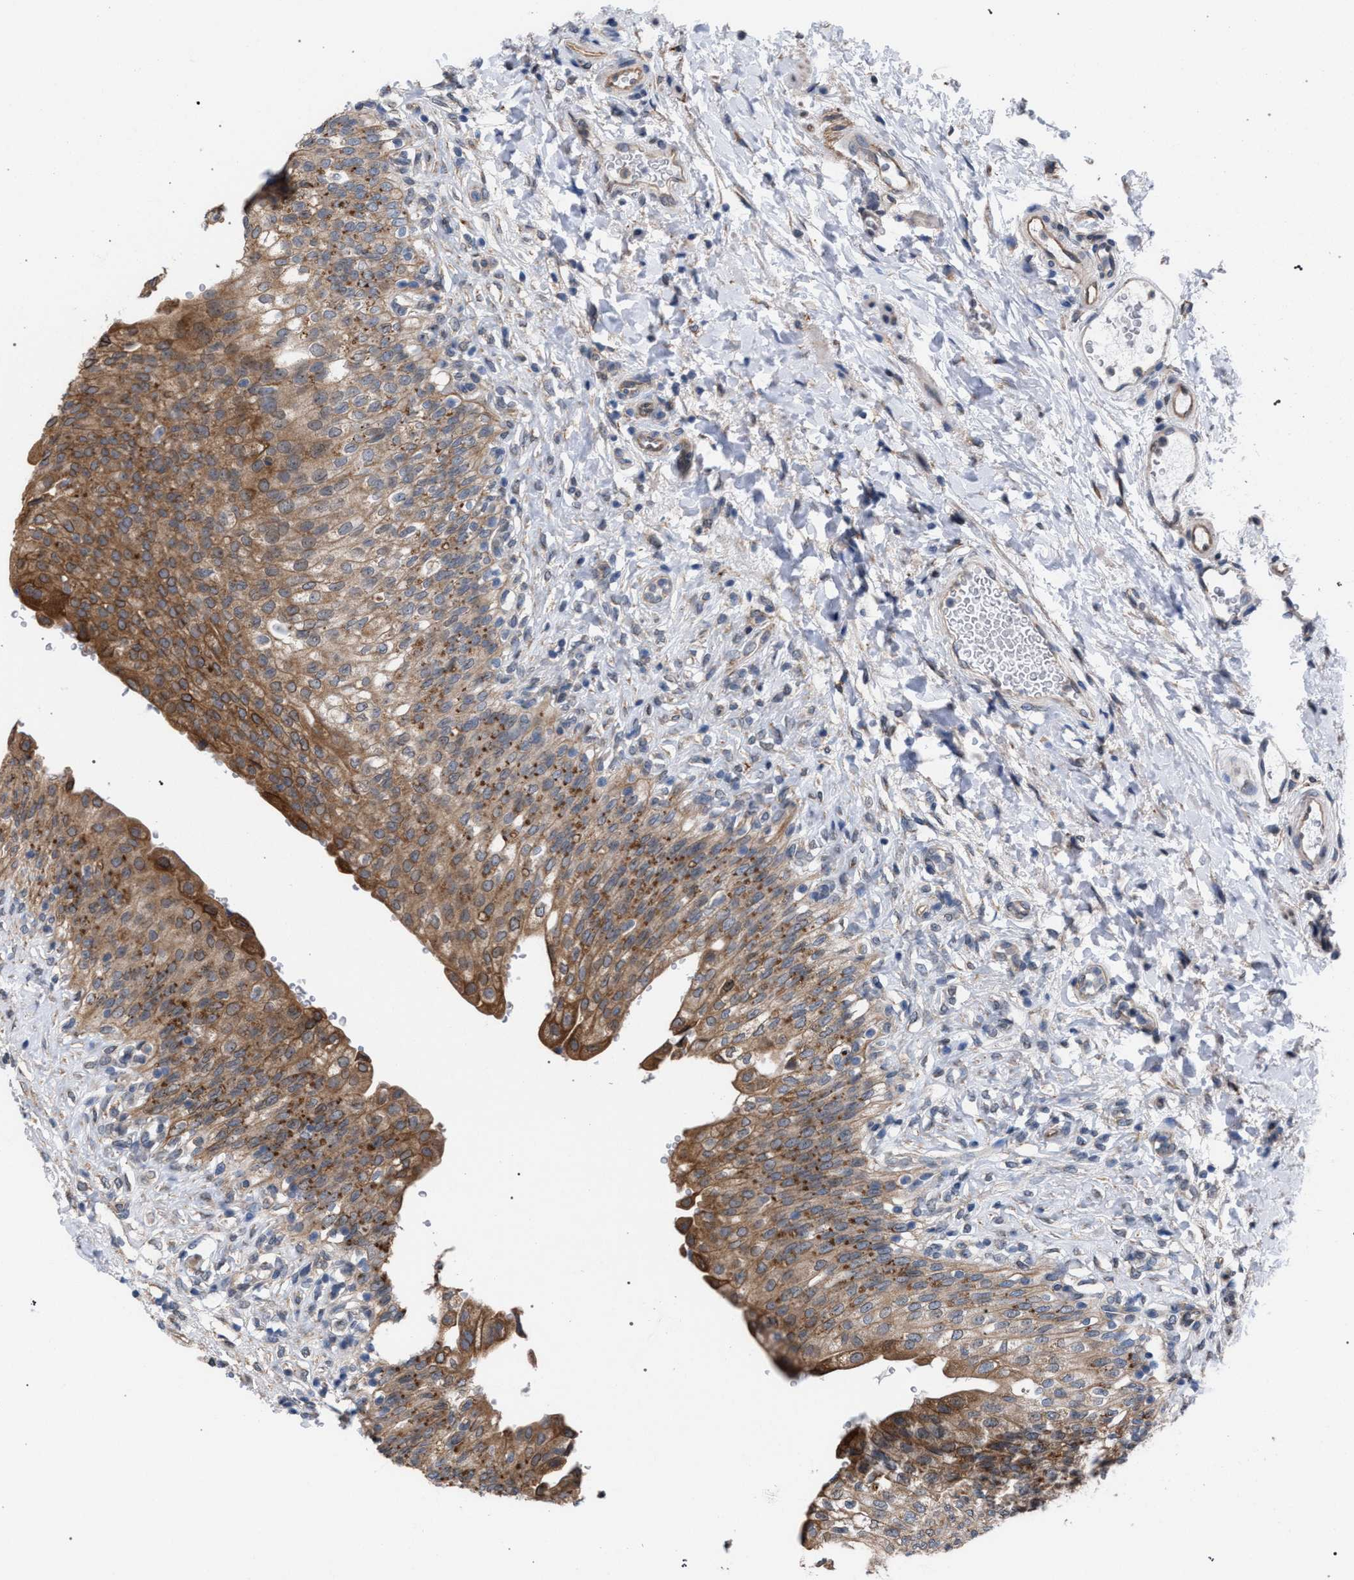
{"staining": {"intensity": "moderate", "quantity": ">75%", "location": "cytoplasmic/membranous"}, "tissue": "urinary bladder", "cell_type": "Urothelial cells", "image_type": "normal", "snomed": [{"axis": "morphology", "description": "Urothelial carcinoma, High grade"}, {"axis": "topography", "description": "Urinary bladder"}], "caption": "Urinary bladder stained with DAB IHC demonstrates medium levels of moderate cytoplasmic/membranous staining in about >75% of urothelial cells.", "gene": "ARPC5L", "patient": {"sex": "male", "age": 46}}